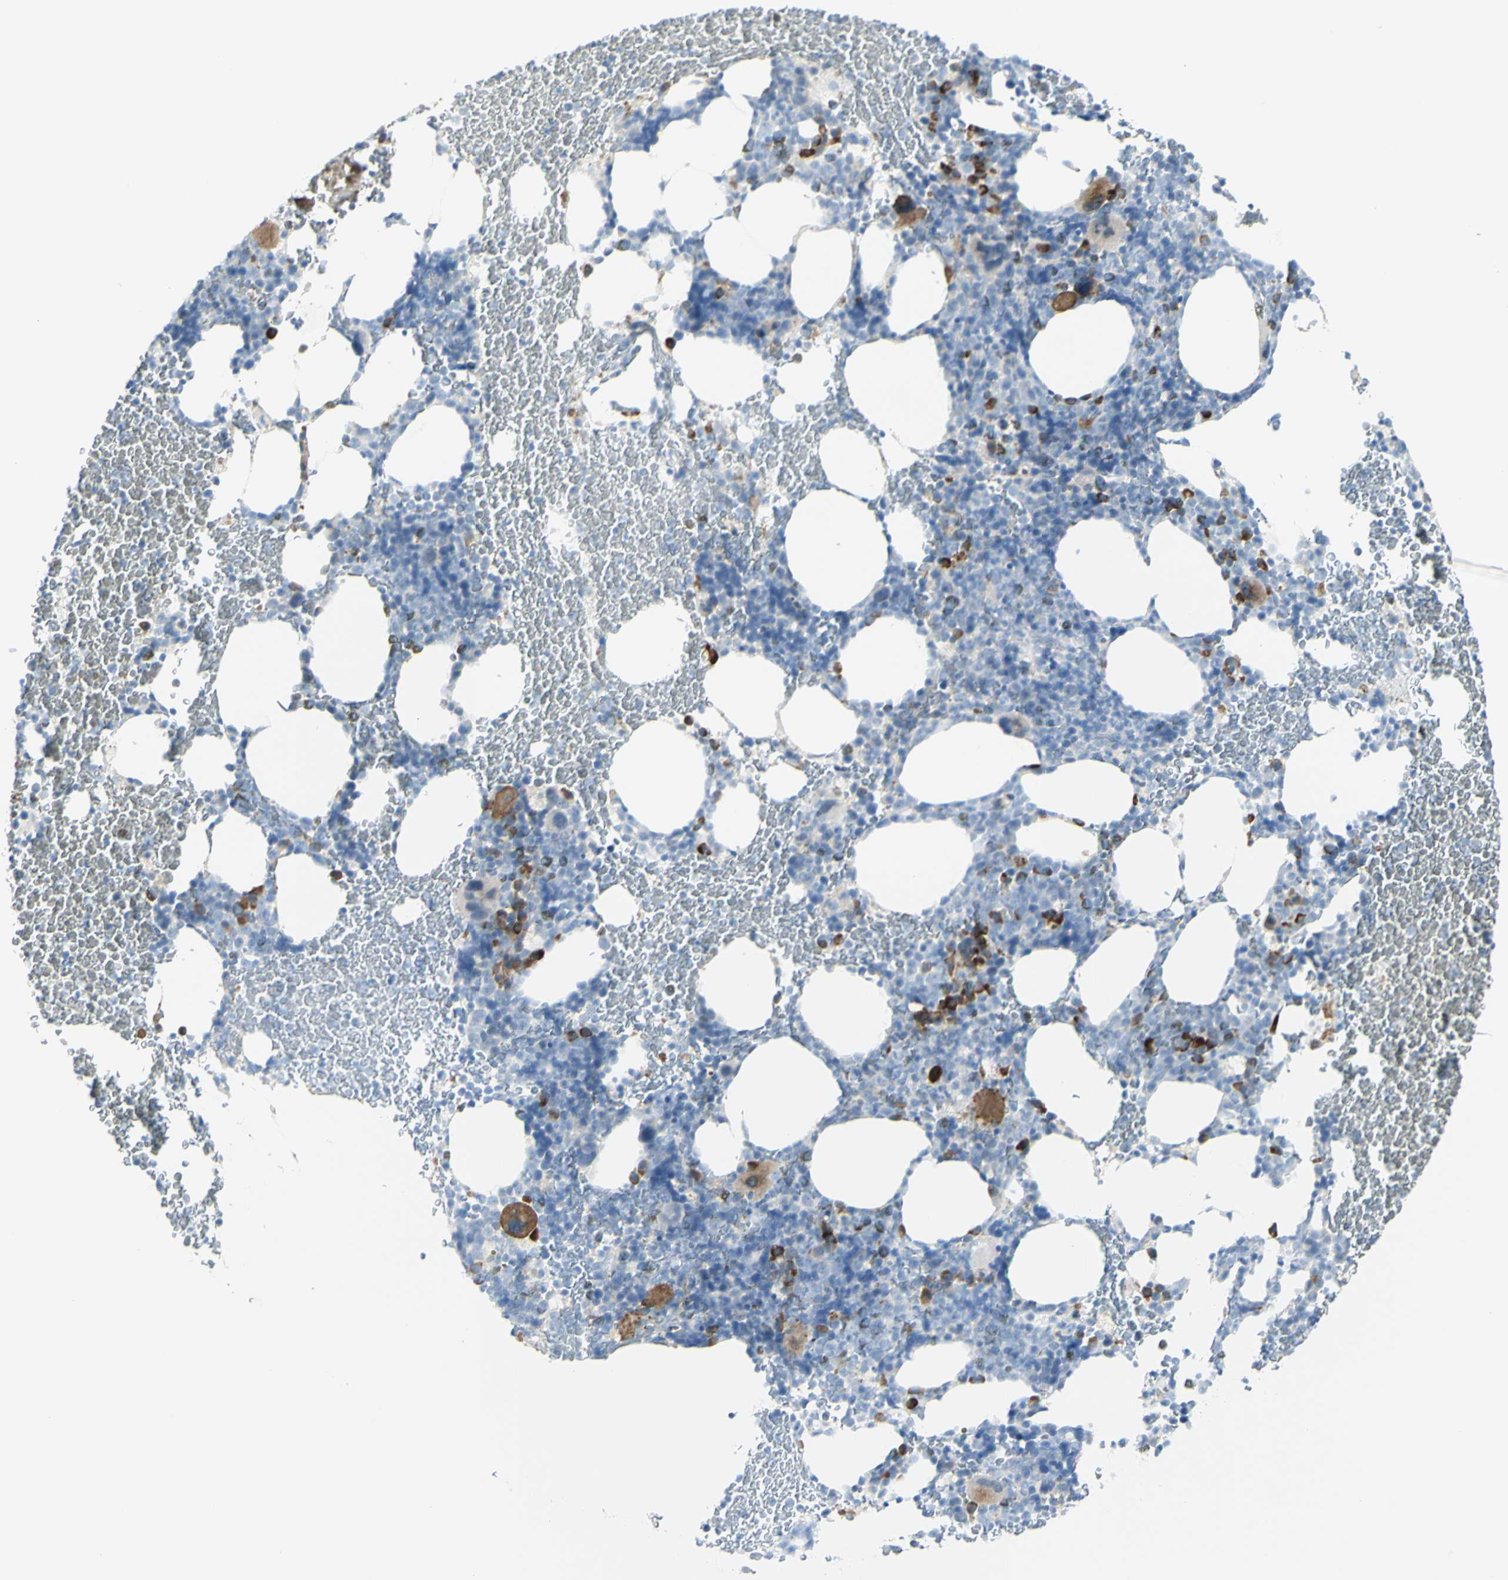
{"staining": {"intensity": "moderate", "quantity": "<25%", "location": "cytoplasmic/membranous"}, "tissue": "bone marrow", "cell_type": "Hematopoietic cells", "image_type": "normal", "snomed": [{"axis": "morphology", "description": "Normal tissue, NOS"}, {"axis": "morphology", "description": "Inflammation, NOS"}, {"axis": "topography", "description": "Bone marrow"}], "caption": "Brown immunohistochemical staining in benign human bone marrow demonstrates moderate cytoplasmic/membranous expression in about <25% of hematopoietic cells.", "gene": "NDST4", "patient": {"sex": "male", "age": 72}}